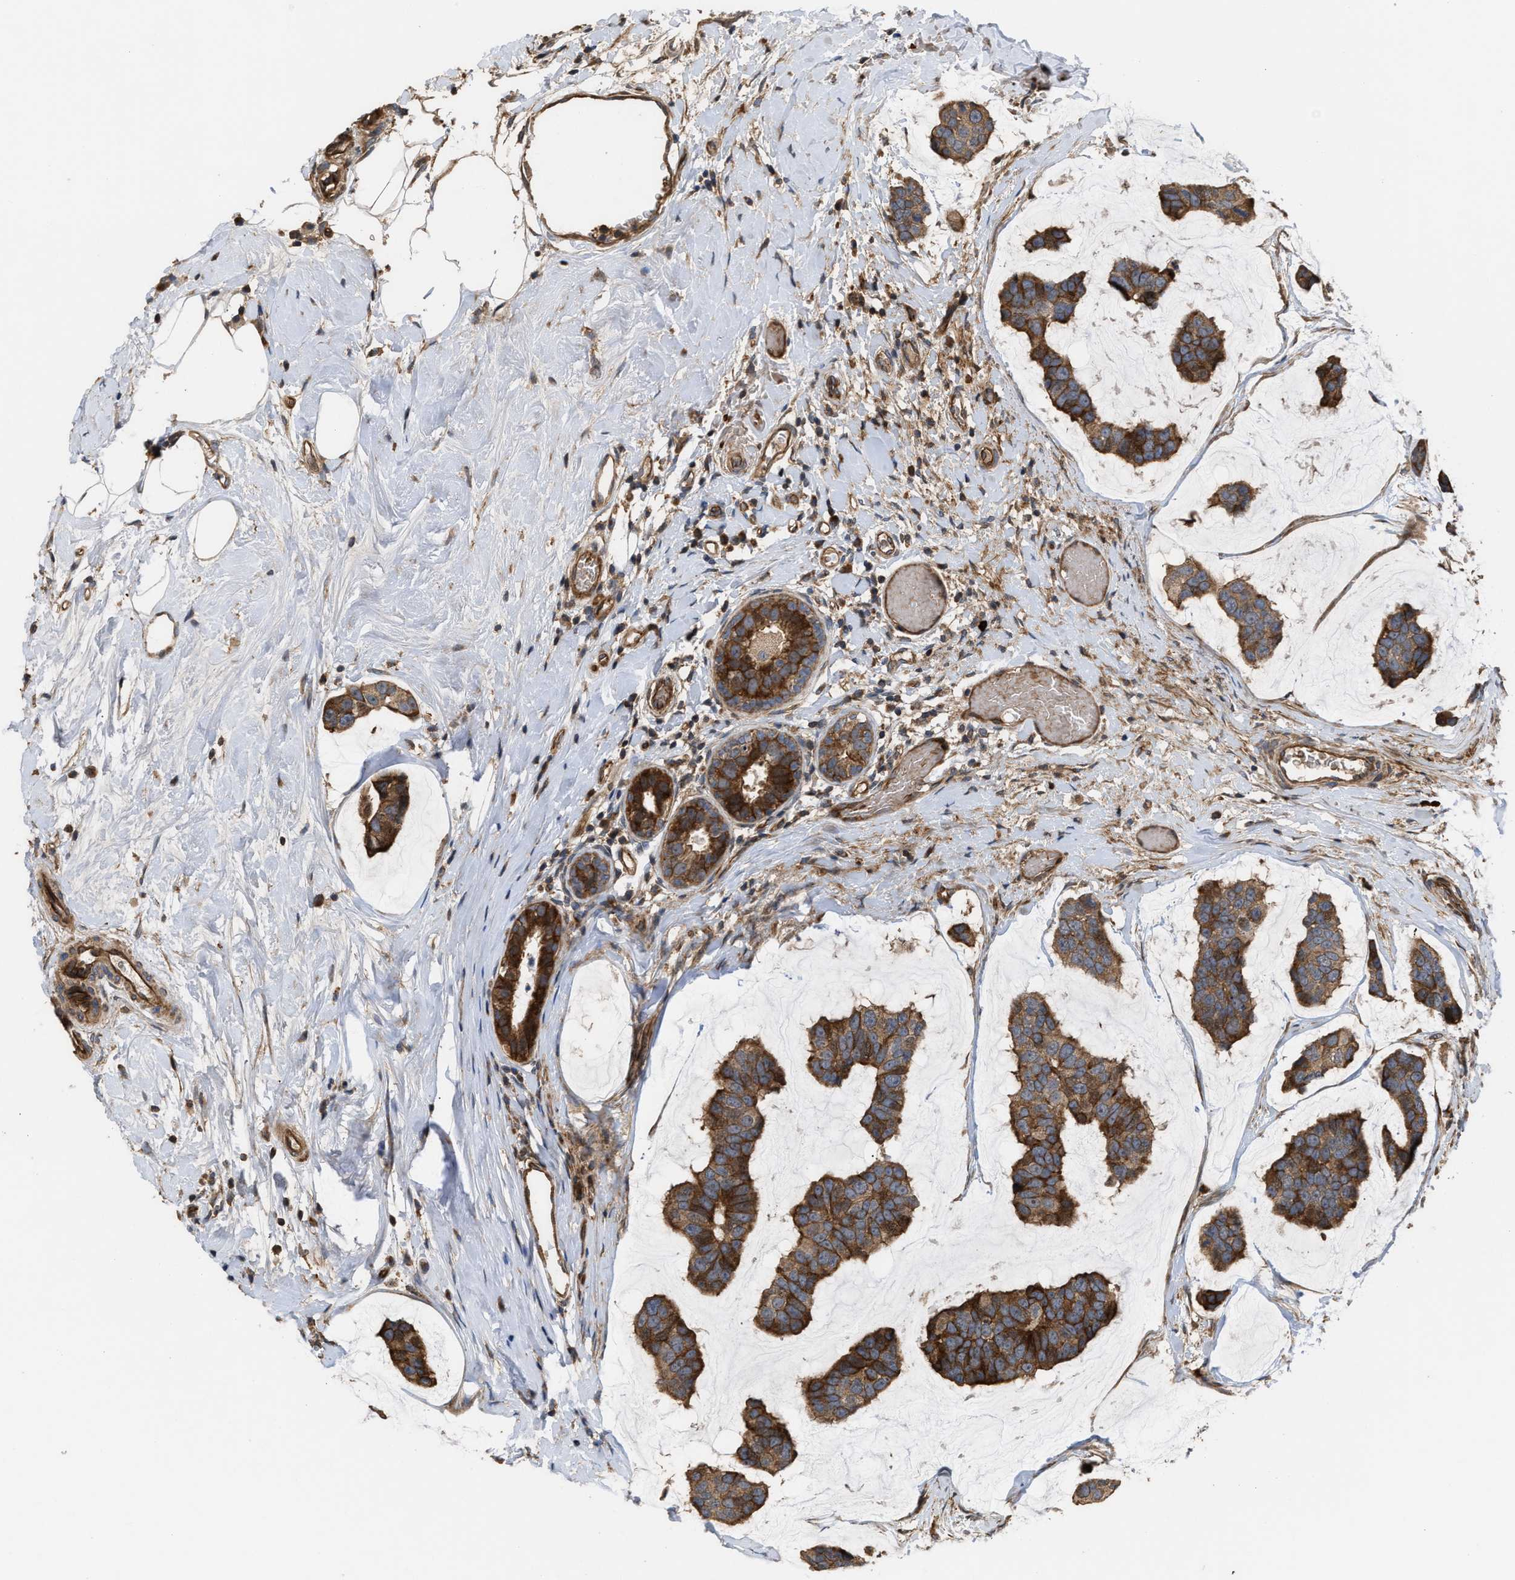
{"staining": {"intensity": "strong", "quantity": ">75%", "location": "cytoplasmic/membranous"}, "tissue": "breast cancer", "cell_type": "Tumor cells", "image_type": "cancer", "snomed": [{"axis": "morphology", "description": "Normal tissue, NOS"}, {"axis": "morphology", "description": "Duct carcinoma"}, {"axis": "topography", "description": "Breast"}], "caption": "The image displays a brown stain indicating the presence of a protein in the cytoplasmic/membranous of tumor cells in infiltrating ductal carcinoma (breast).", "gene": "STAU1", "patient": {"sex": "female", "age": 50}}